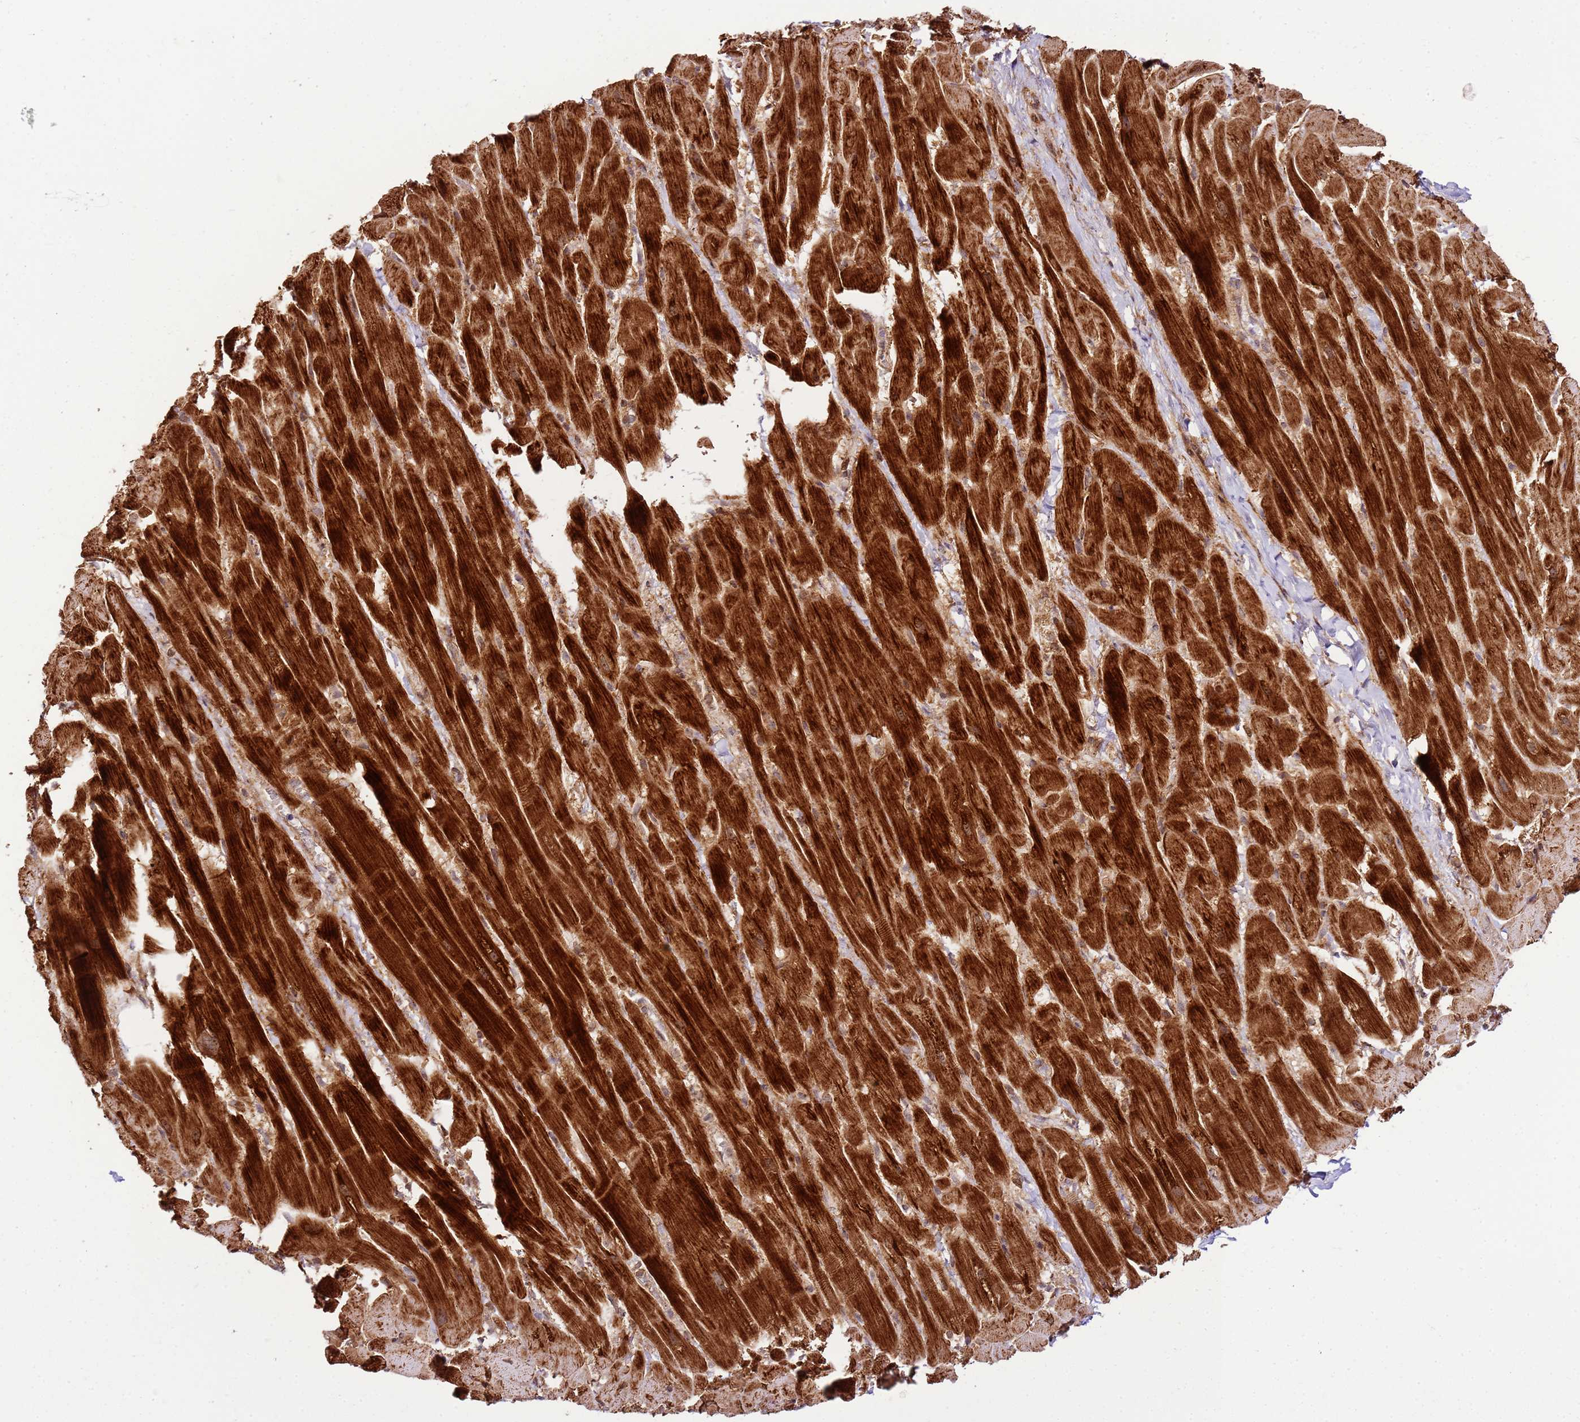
{"staining": {"intensity": "strong", "quantity": ">75%", "location": "cytoplasmic/membranous"}, "tissue": "heart muscle", "cell_type": "Cardiomyocytes", "image_type": "normal", "snomed": [{"axis": "morphology", "description": "Normal tissue, NOS"}, {"axis": "topography", "description": "Heart"}], "caption": "High-magnification brightfield microscopy of normal heart muscle stained with DAB (3,3'-diaminobenzidine) (brown) and counterstained with hematoxylin (blue). cardiomyocytes exhibit strong cytoplasmic/membranous expression is present in about>75% of cells. The staining was performed using DAB (3,3'-diaminobenzidine), with brown indicating positive protein expression. Nuclei are stained blue with hematoxylin.", "gene": "RASA3", "patient": {"sex": "male", "age": 37}}